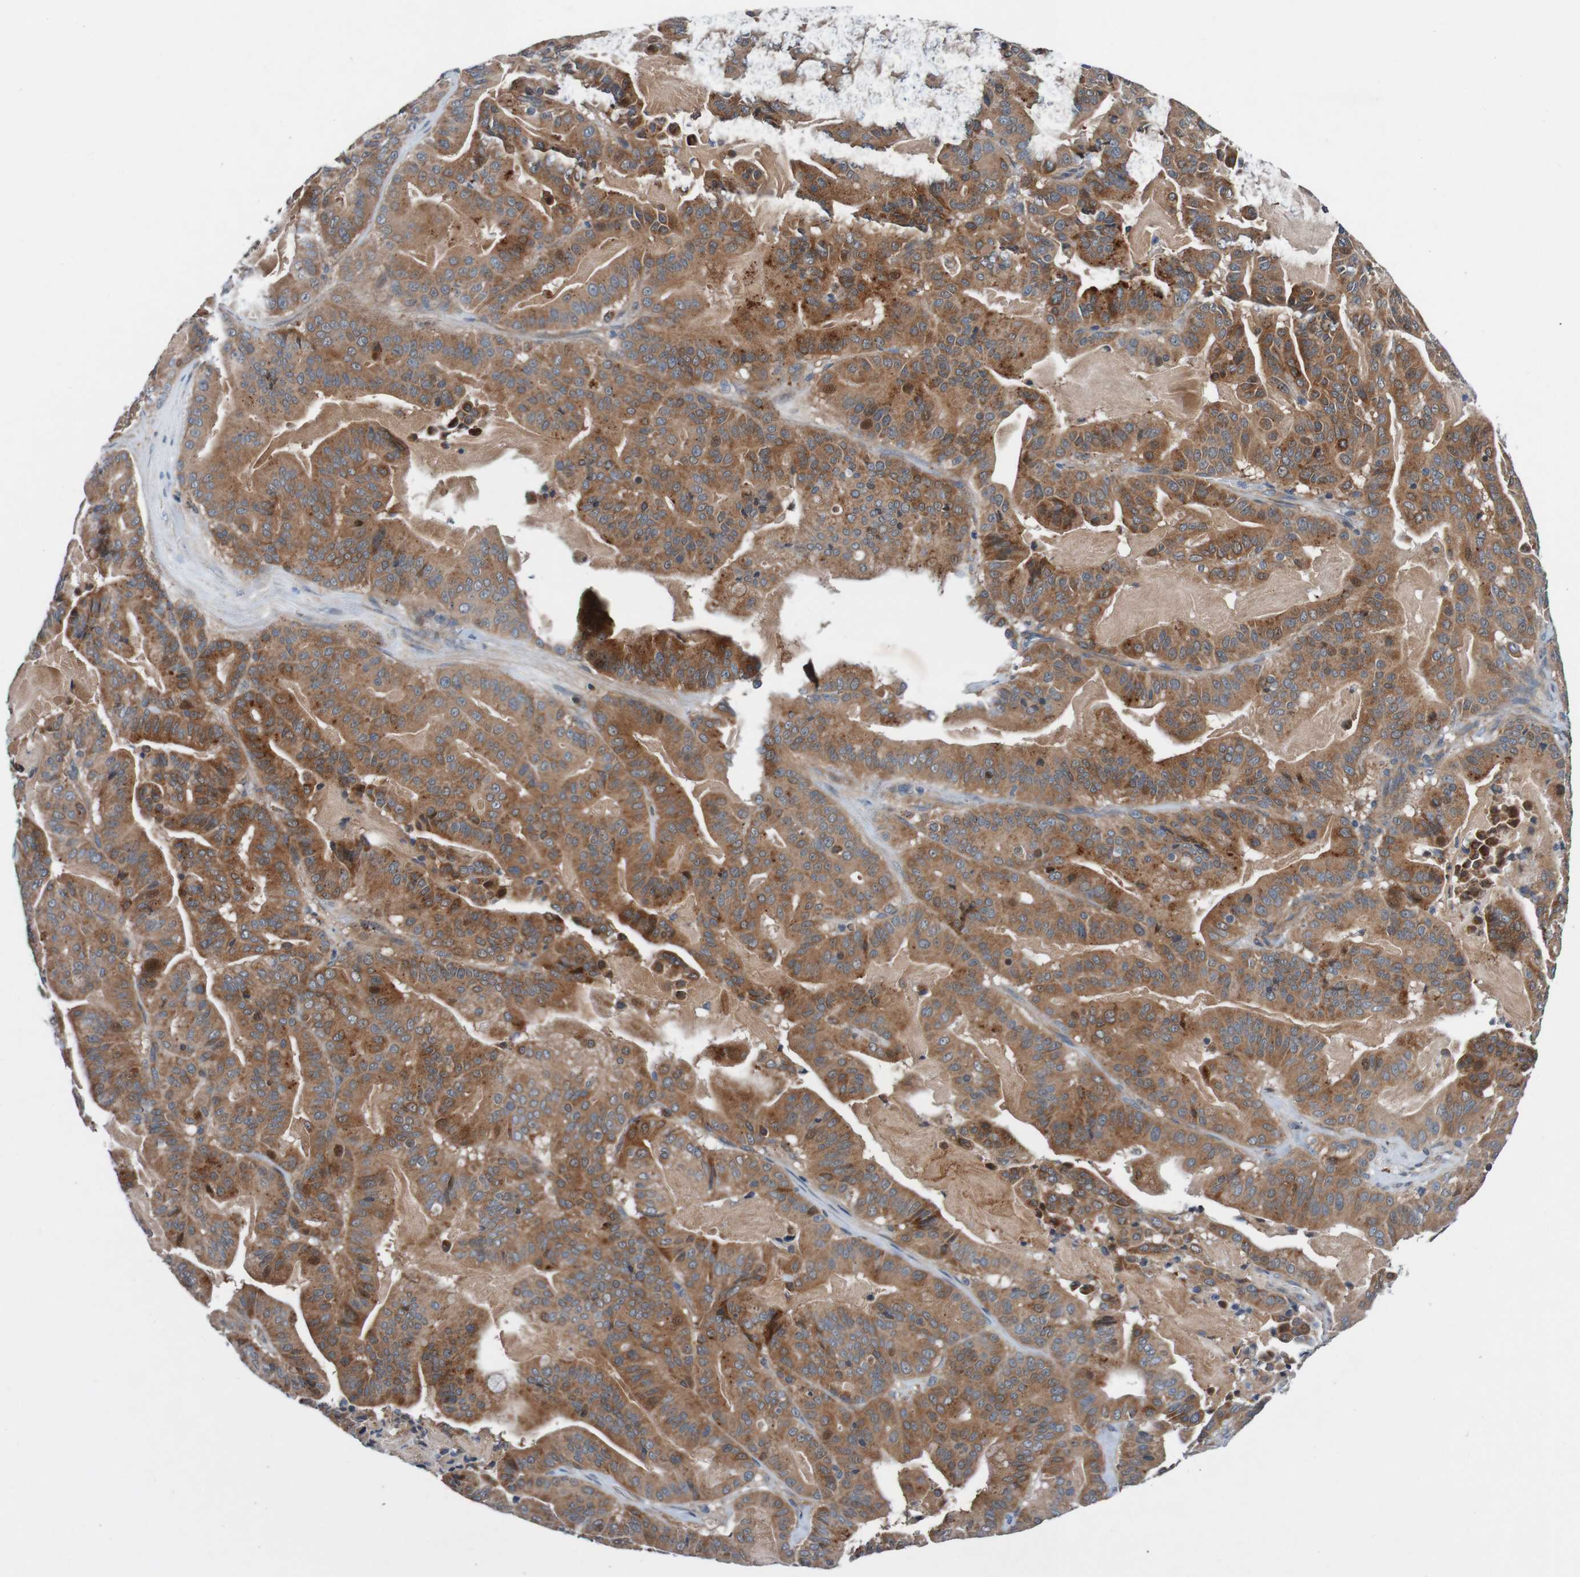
{"staining": {"intensity": "moderate", "quantity": ">75%", "location": "cytoplasmic/membranous,nuclear"}, "tissue": "pancreatic cancer", "cell_type": "Tumor cells", "image_type": "cancer", "snomed": [{"axis": "morphology", "description": "Adenocarcinoma, NOS"}, {"axis": "topography", "description": "Pancreas"}], "caption": "Tumor cells reveal moderate cytoplasmic/membranous and nuclear expression in approximately >75% of cells in adenocarcinoma (pancreatic). (IHC, brightfield microscopy, high magnification).", "gene": "CPED1", "patient": {"sex": "male", "age": 63}}